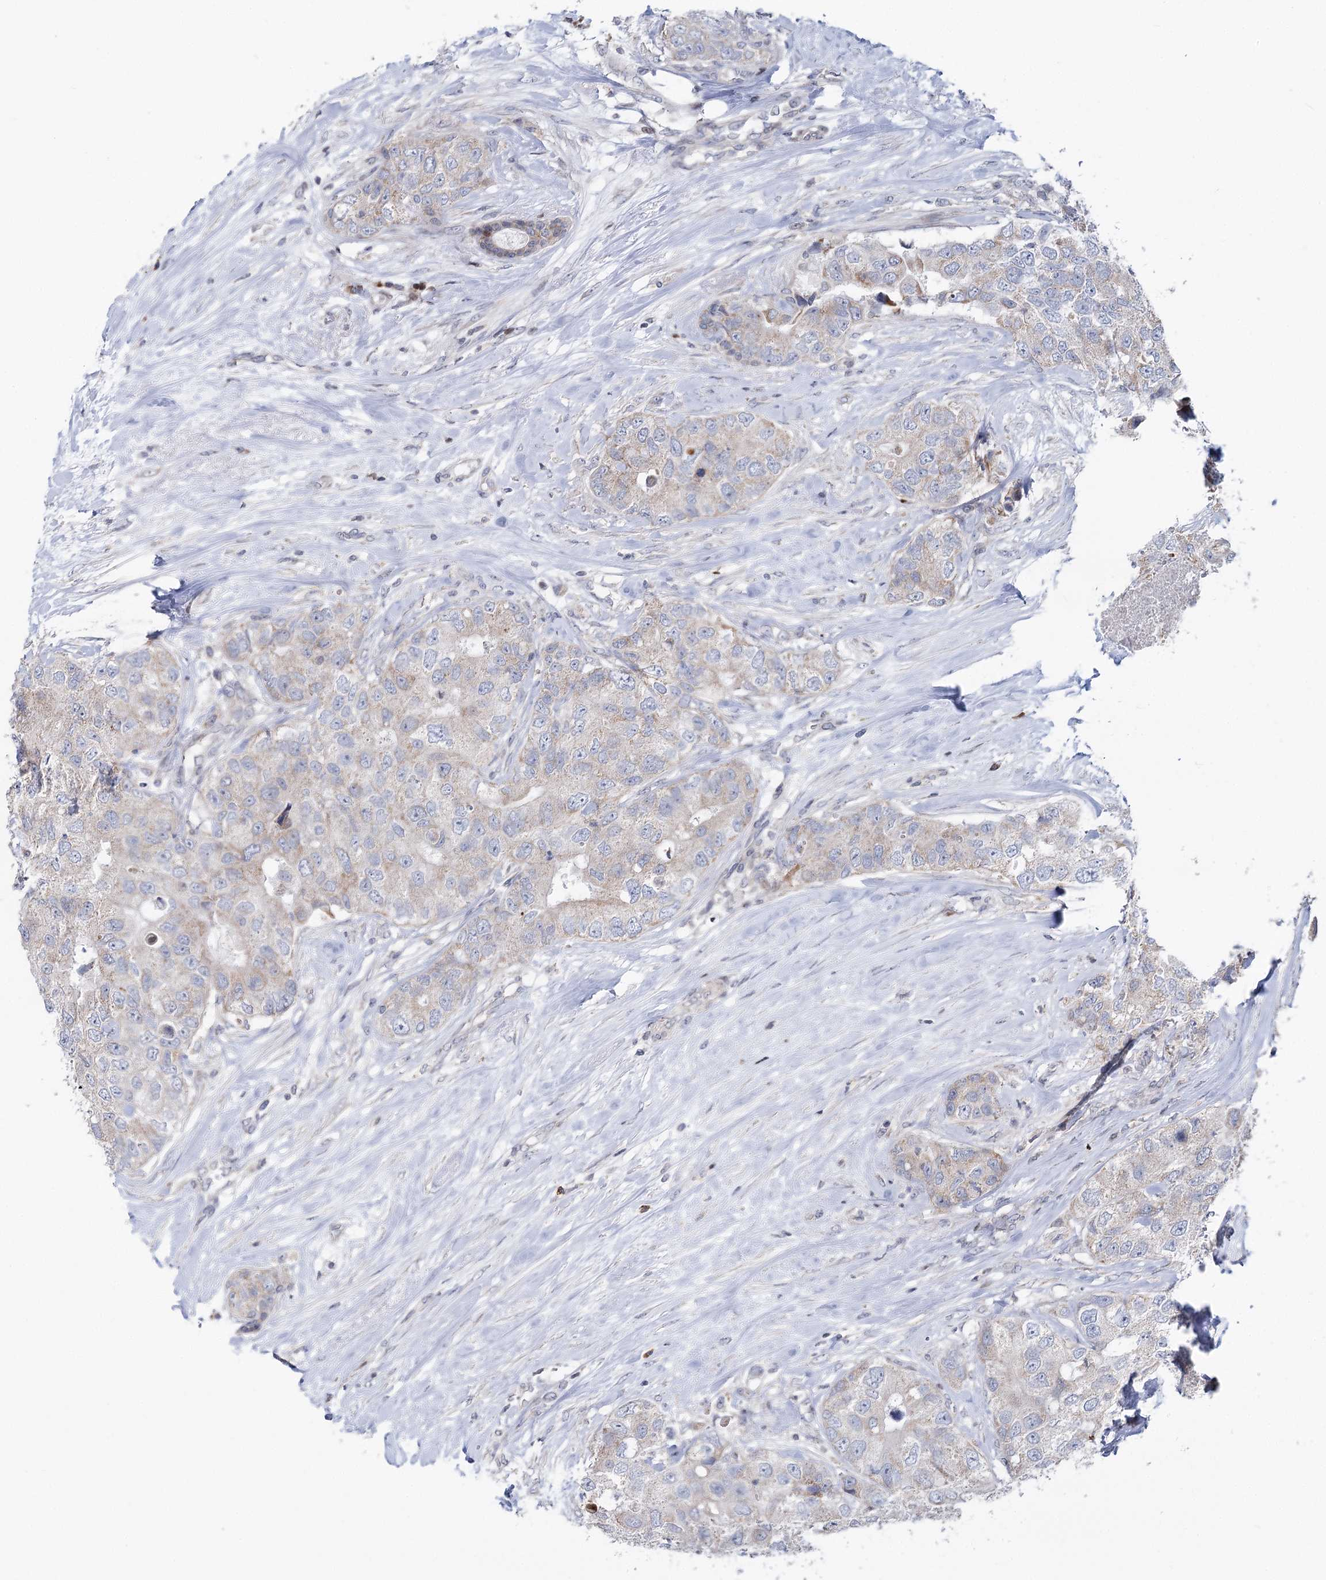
{"staining": {"intensity": "weak", "quantity": "25%-75%", "location": "cytoplasmic/membranous"}, "tissue": "breast cancer", "cell_type": "Tumor cells", "image_type": "cancer", "snomed": [{"axis": "morphology", "description": "Duct carcinoma"}, {"axis": "topography", "description": "Breast"}], "caption": "Immunohistochemistry photomicrograph of breast cancer (intraductal carcinoma) stained for a protein (brown), which demonstrates low levels of weak cytoplasmic/membranous expression in approximately 25%-75% of tumor cells.", "gene": "PTGR1", "patient": {"sex": "female", "age": 62}}